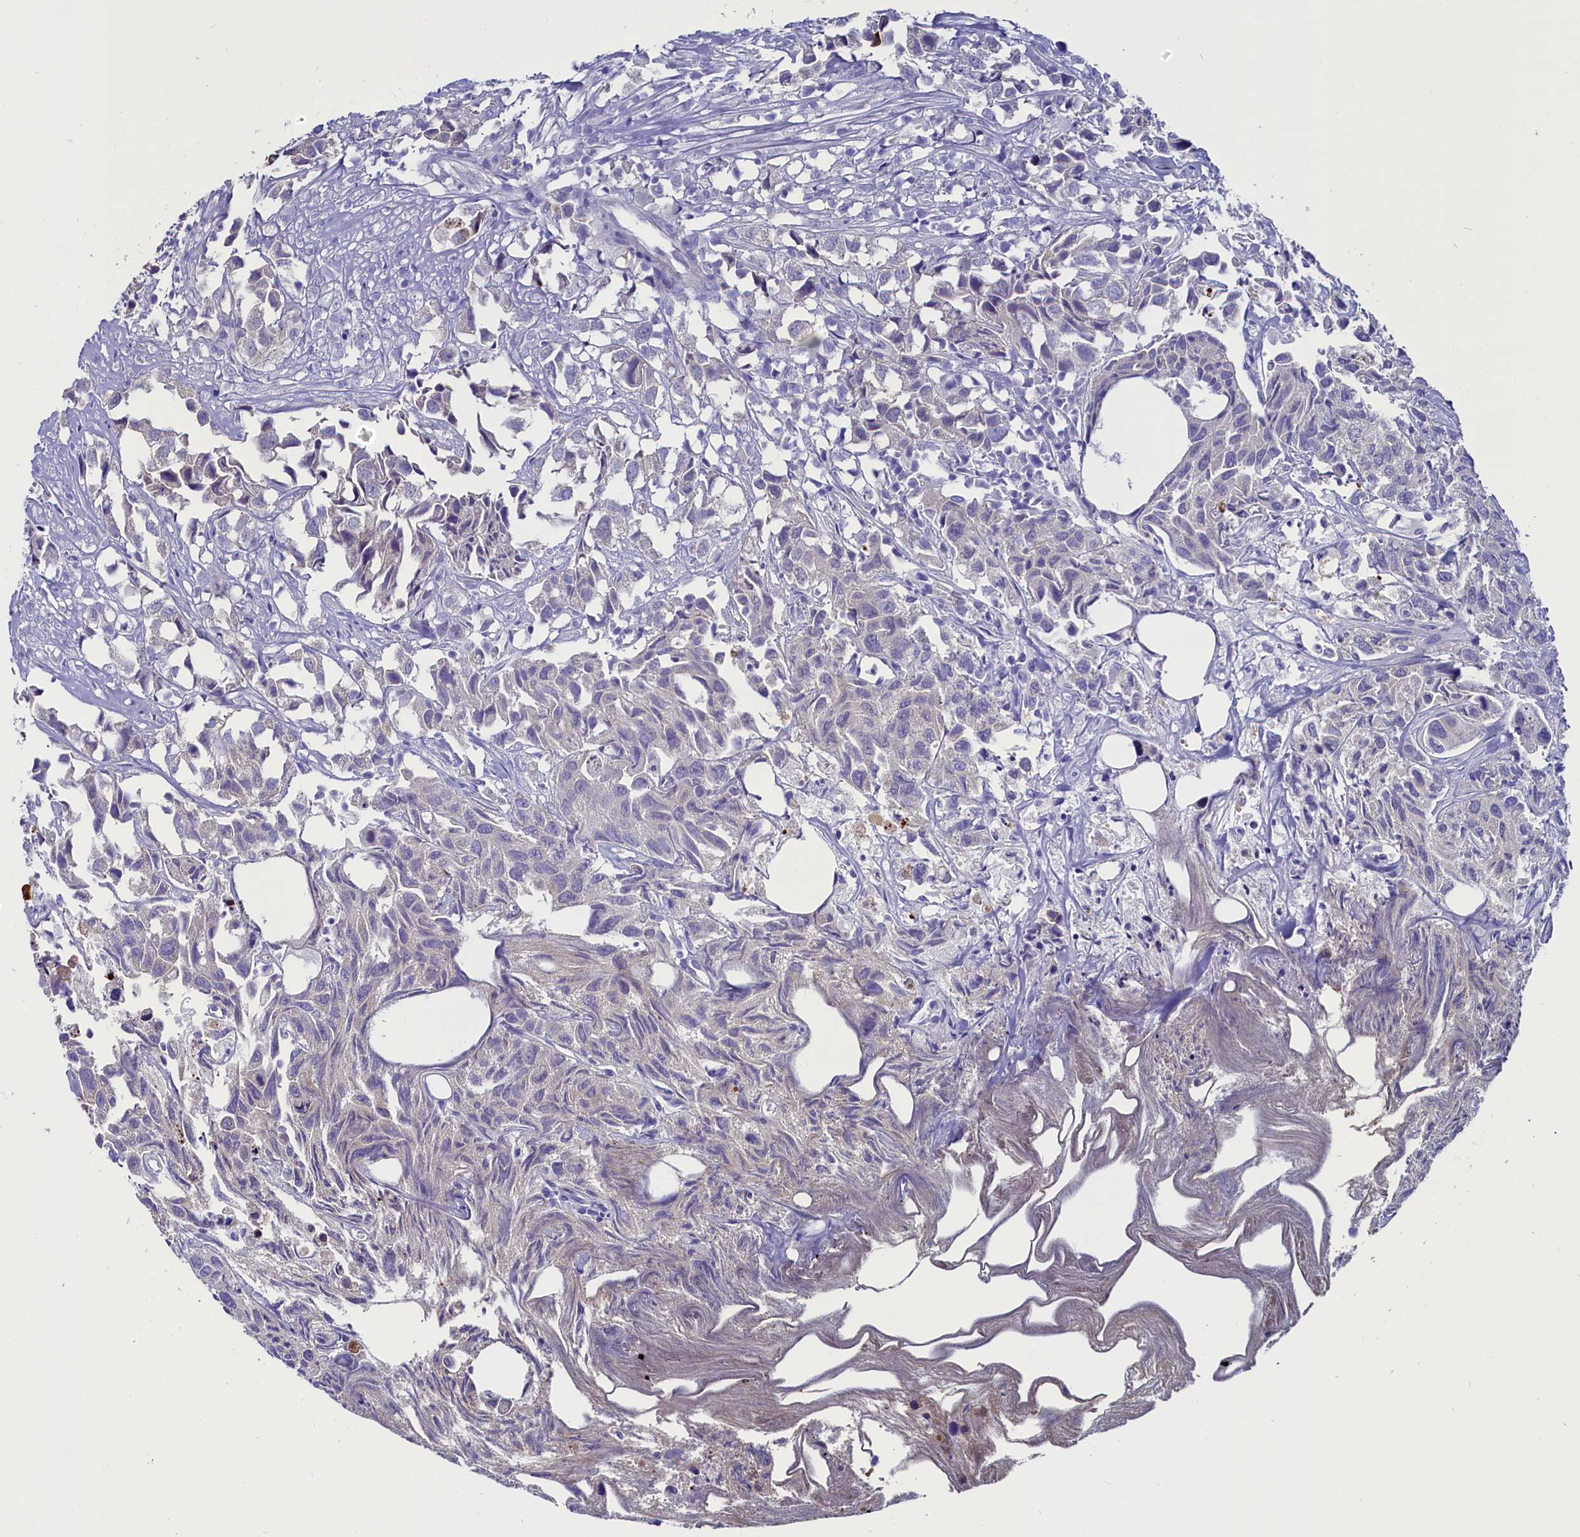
{"staining": {"intensity": "weak", "quantity": "25%-75%", "location": "cytoplasmic/membranous"}, "tissue": "urothelial cancer", "cell_type": "Tumor cells", "image_type": "cancer", "snomed": [{"axis": "morphology", "description": "Urothelial carcinoma, High grade"}, {"axis": "topography", "description": "Urinary bladder"}], "caption": "Tumor cells demonstrate low levels of weak cytoplasmic/membranous positivity in about 25%-75% of cells in human high-grade urothelial carcinoma.", "gene": "CIAPIN1", "patient": {"sex": "female", "age": 75}}